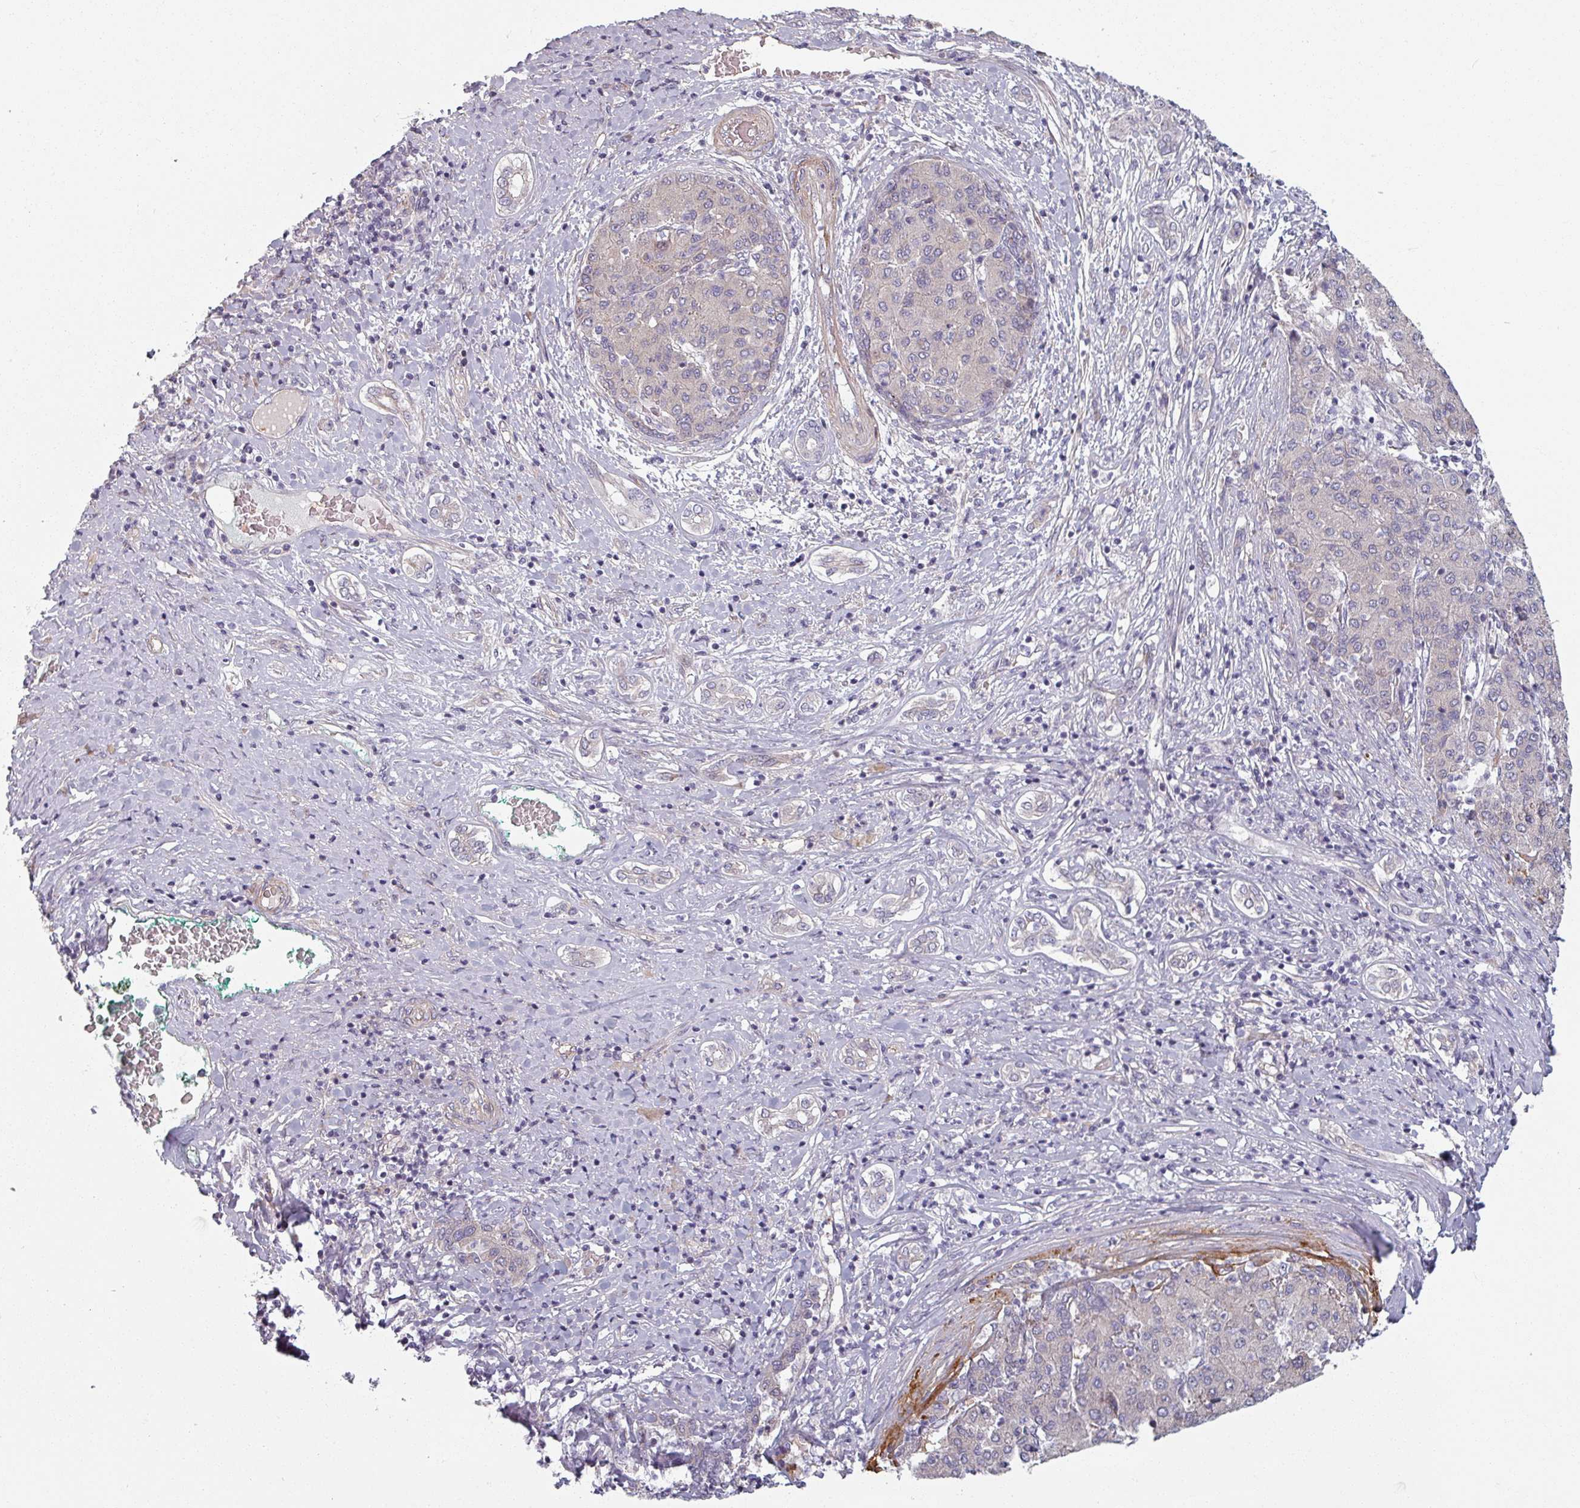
{"staining": {"intensity": "negative", "quantity": "none", "location": "none"}, "tissue": "liver cancer", "cell_type": "Tumor cells", "image_type": "cancer", "snomed": [{"axis": "morphology", "description": "Carcinoma, Hepatocellular, NOS"}, {"axis": "topography", "description": "Liver"}], "caption": "This image is of hepatocellular carcinoma (liver) stained with immunohistochemistry to label a protein in brown with the nuclei are counter-stained blue. There is no positivity in tumor cells. (DAB IHC visualized using brightfield microscopy, high magnification).", "gene": "C4BPB", "patient": {"sex": "male", "age": 65}}